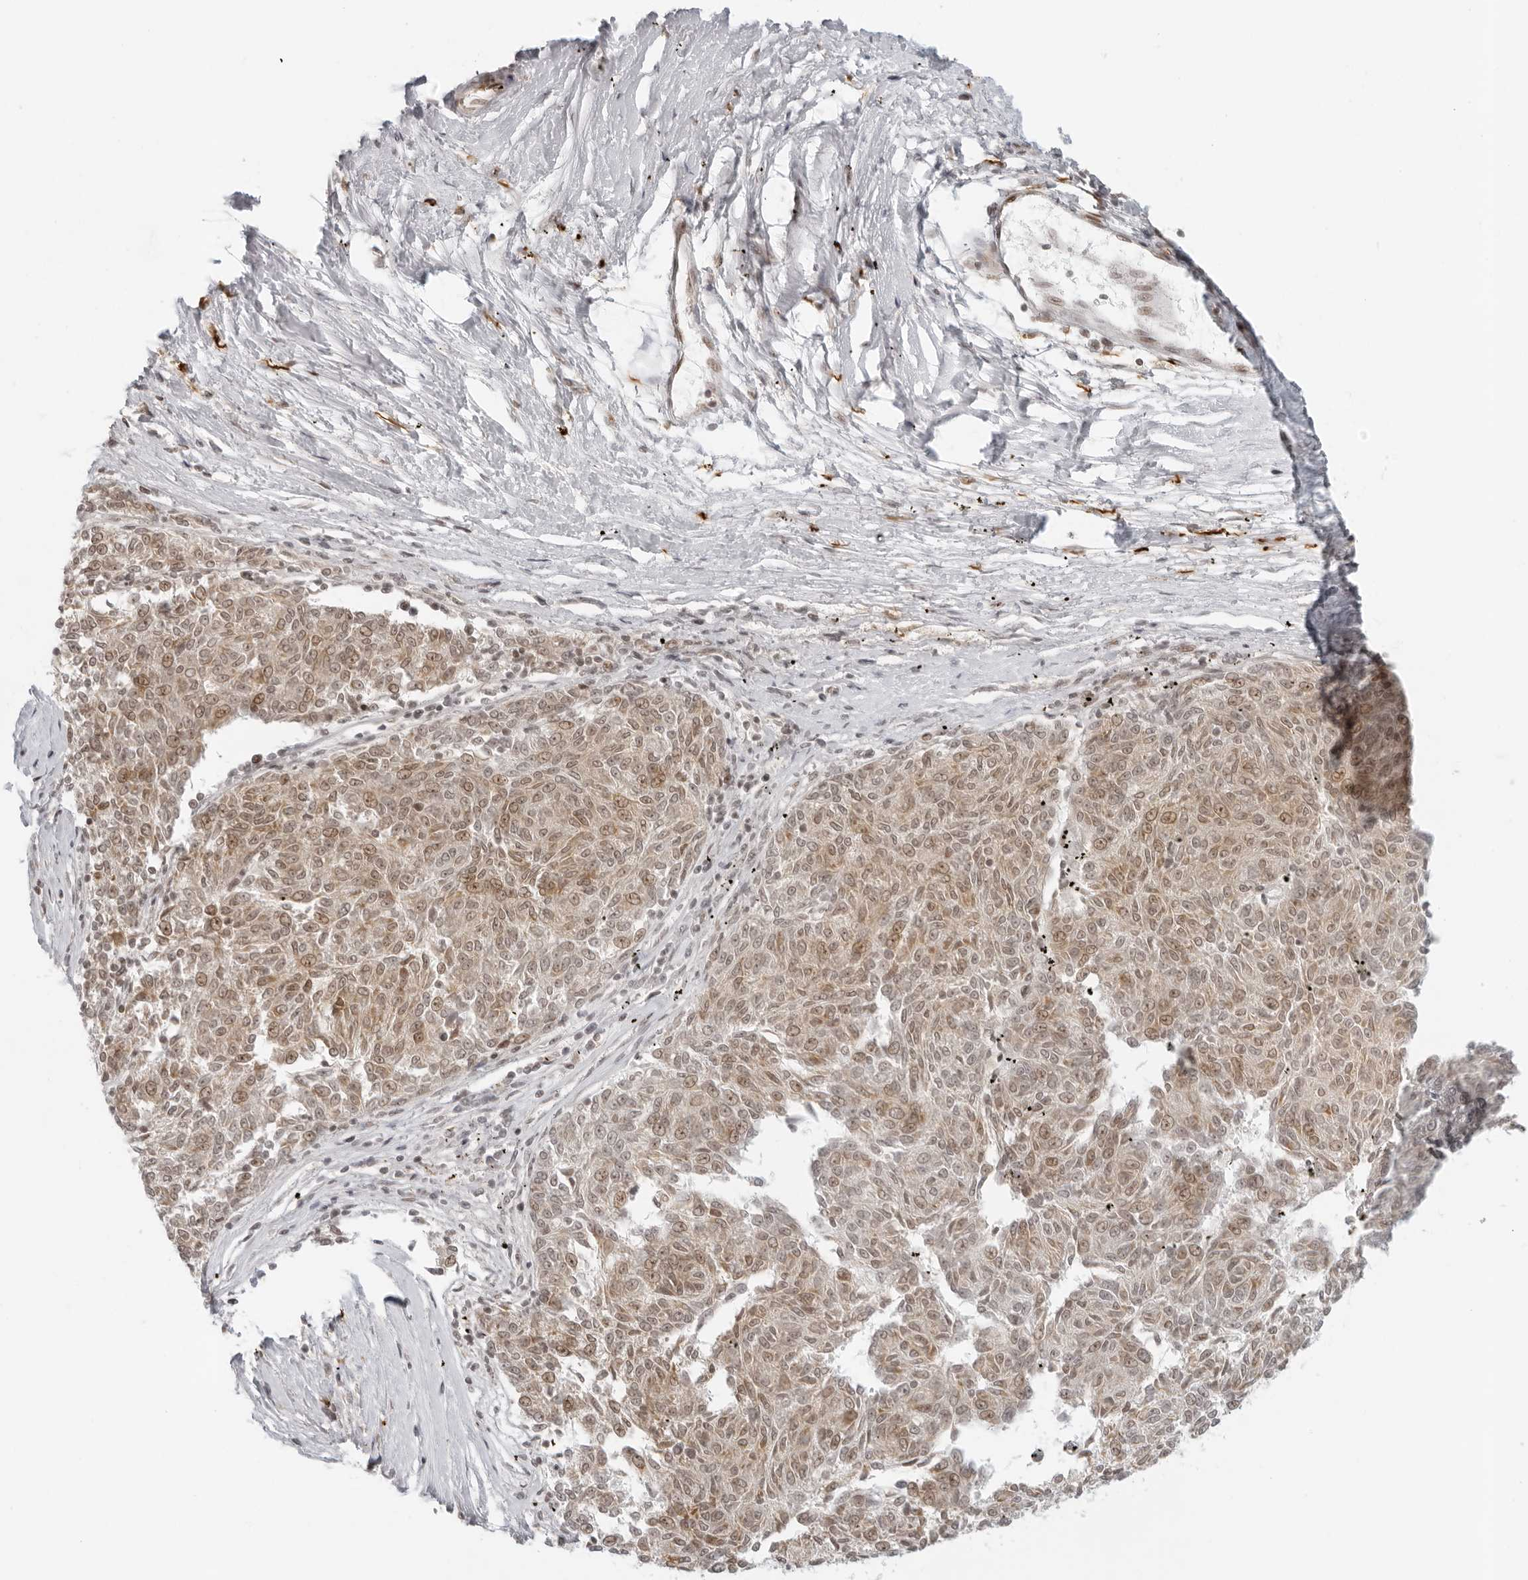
{"staining": {"intensity": "moderate", "quantity": ">75%", "location": "nuclear"}, "tissue": "melanoma", "cell_type": "Tumor cells", "image_type": "cancer", "snomed": [{"axis": "morphology", "description": "Malignant melanoma, NOS"}, {"axis": "topography", "description": "Skin"}], "caption": "High-magnification brightfield microscopy of melanoma stained with DAB (brown) and counterstained with hematoxylin (blue). tumor cells exhibit moderate nuclear staining is appreciated in about>75% of cells.", "gene": "ZNF407", "patient": {"sex": "female", "age": 72}}